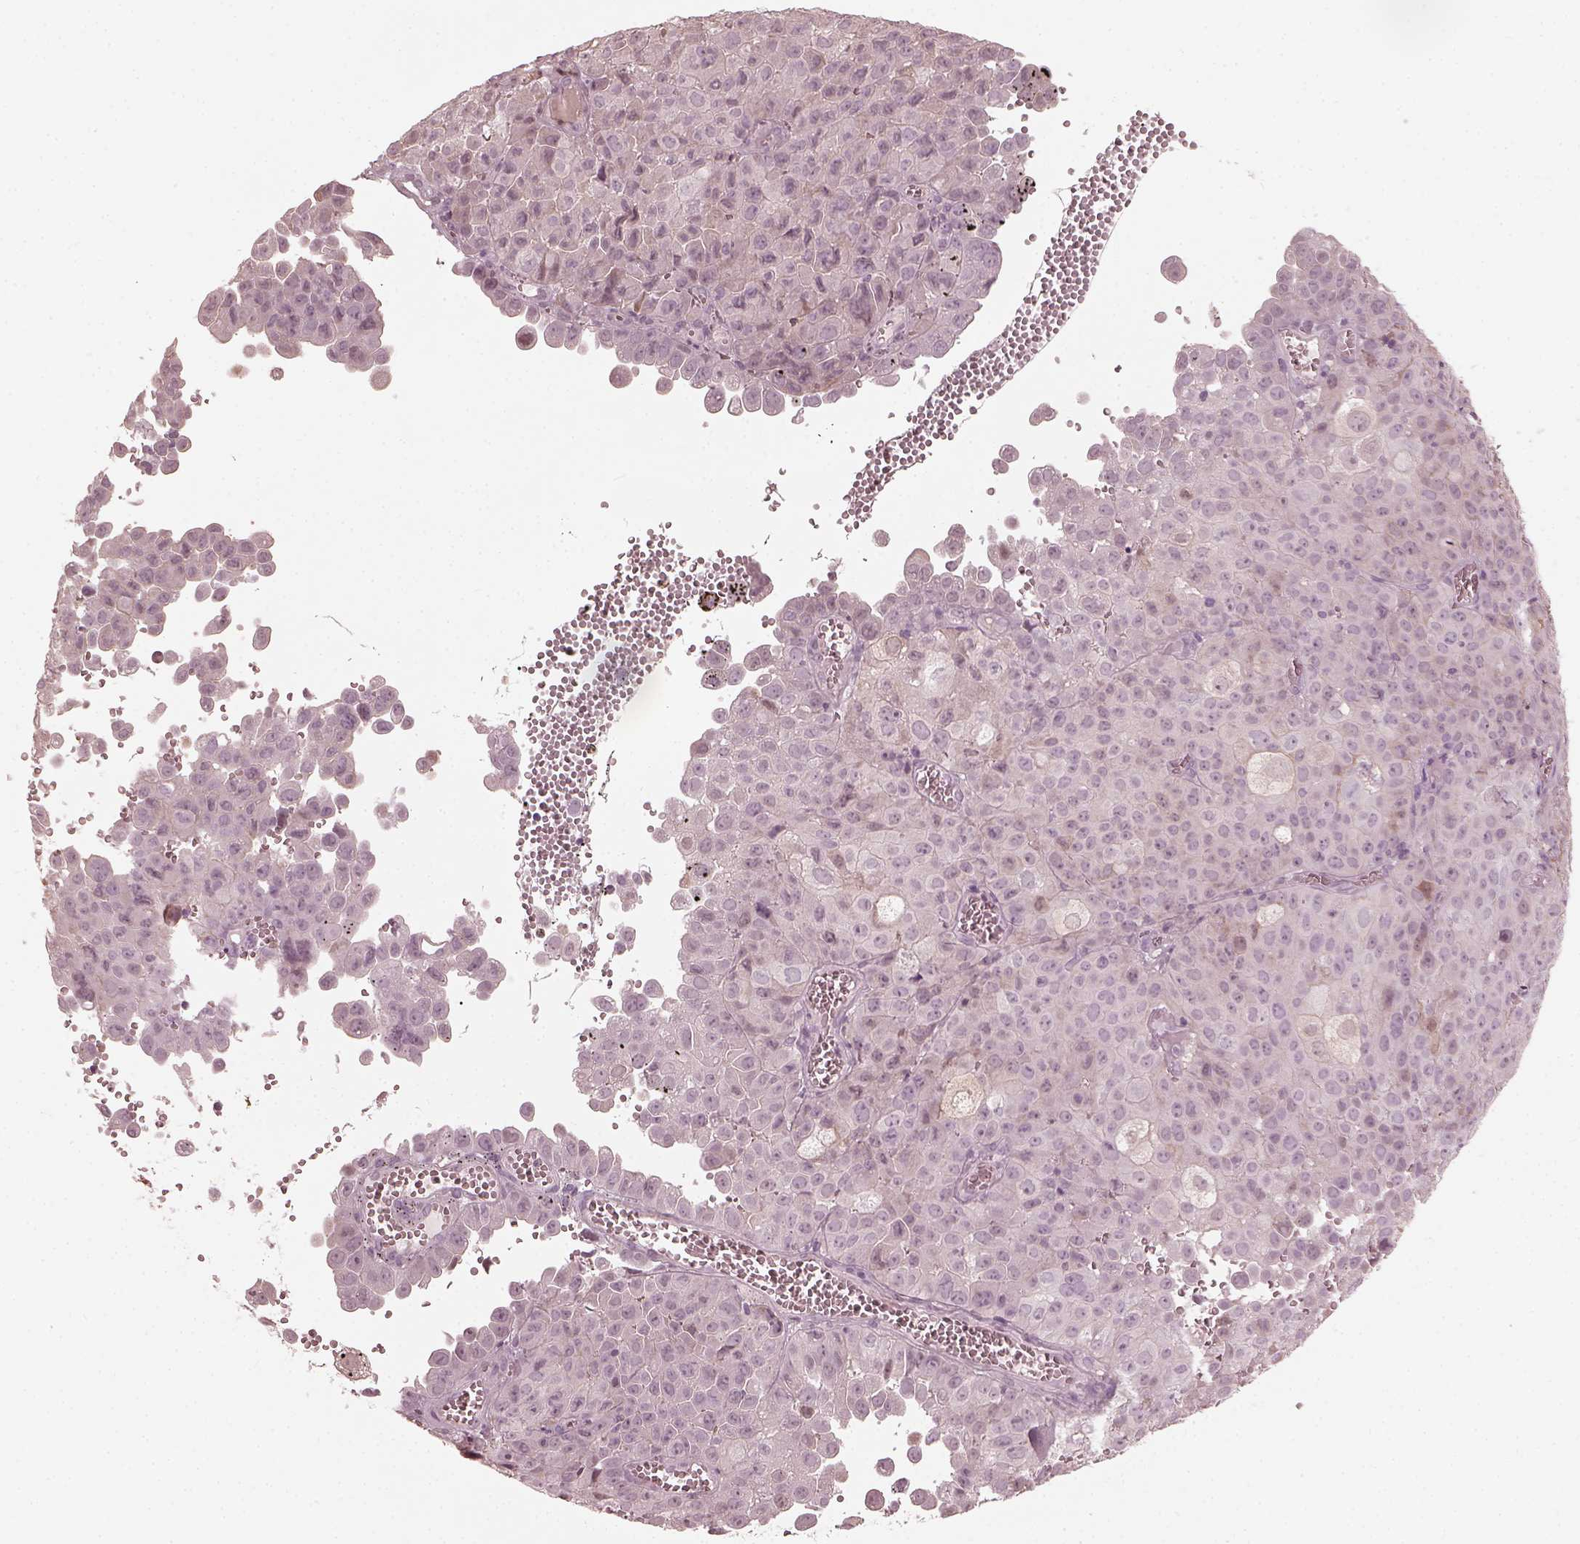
{"staining": {"intensity": "negative", "quantity": "none", "location": "none"}, "tissue": "cervical cancer", "cell_type": "Tumor cells", "image_type": "cancer", "snomed": [{"axis": "morphology", "description": "Squamous cell carcinoma, NOS"}, {"axis": "topography", "description": "Cervix"}], "caption": "This is an immunohistochemistry (IHC) photomicrograph of cervical squamous cell carcinoma. There is no positivity in tumor cells.", "gene": "OPTC", "patient": {"sex": "female", "age": 55}}